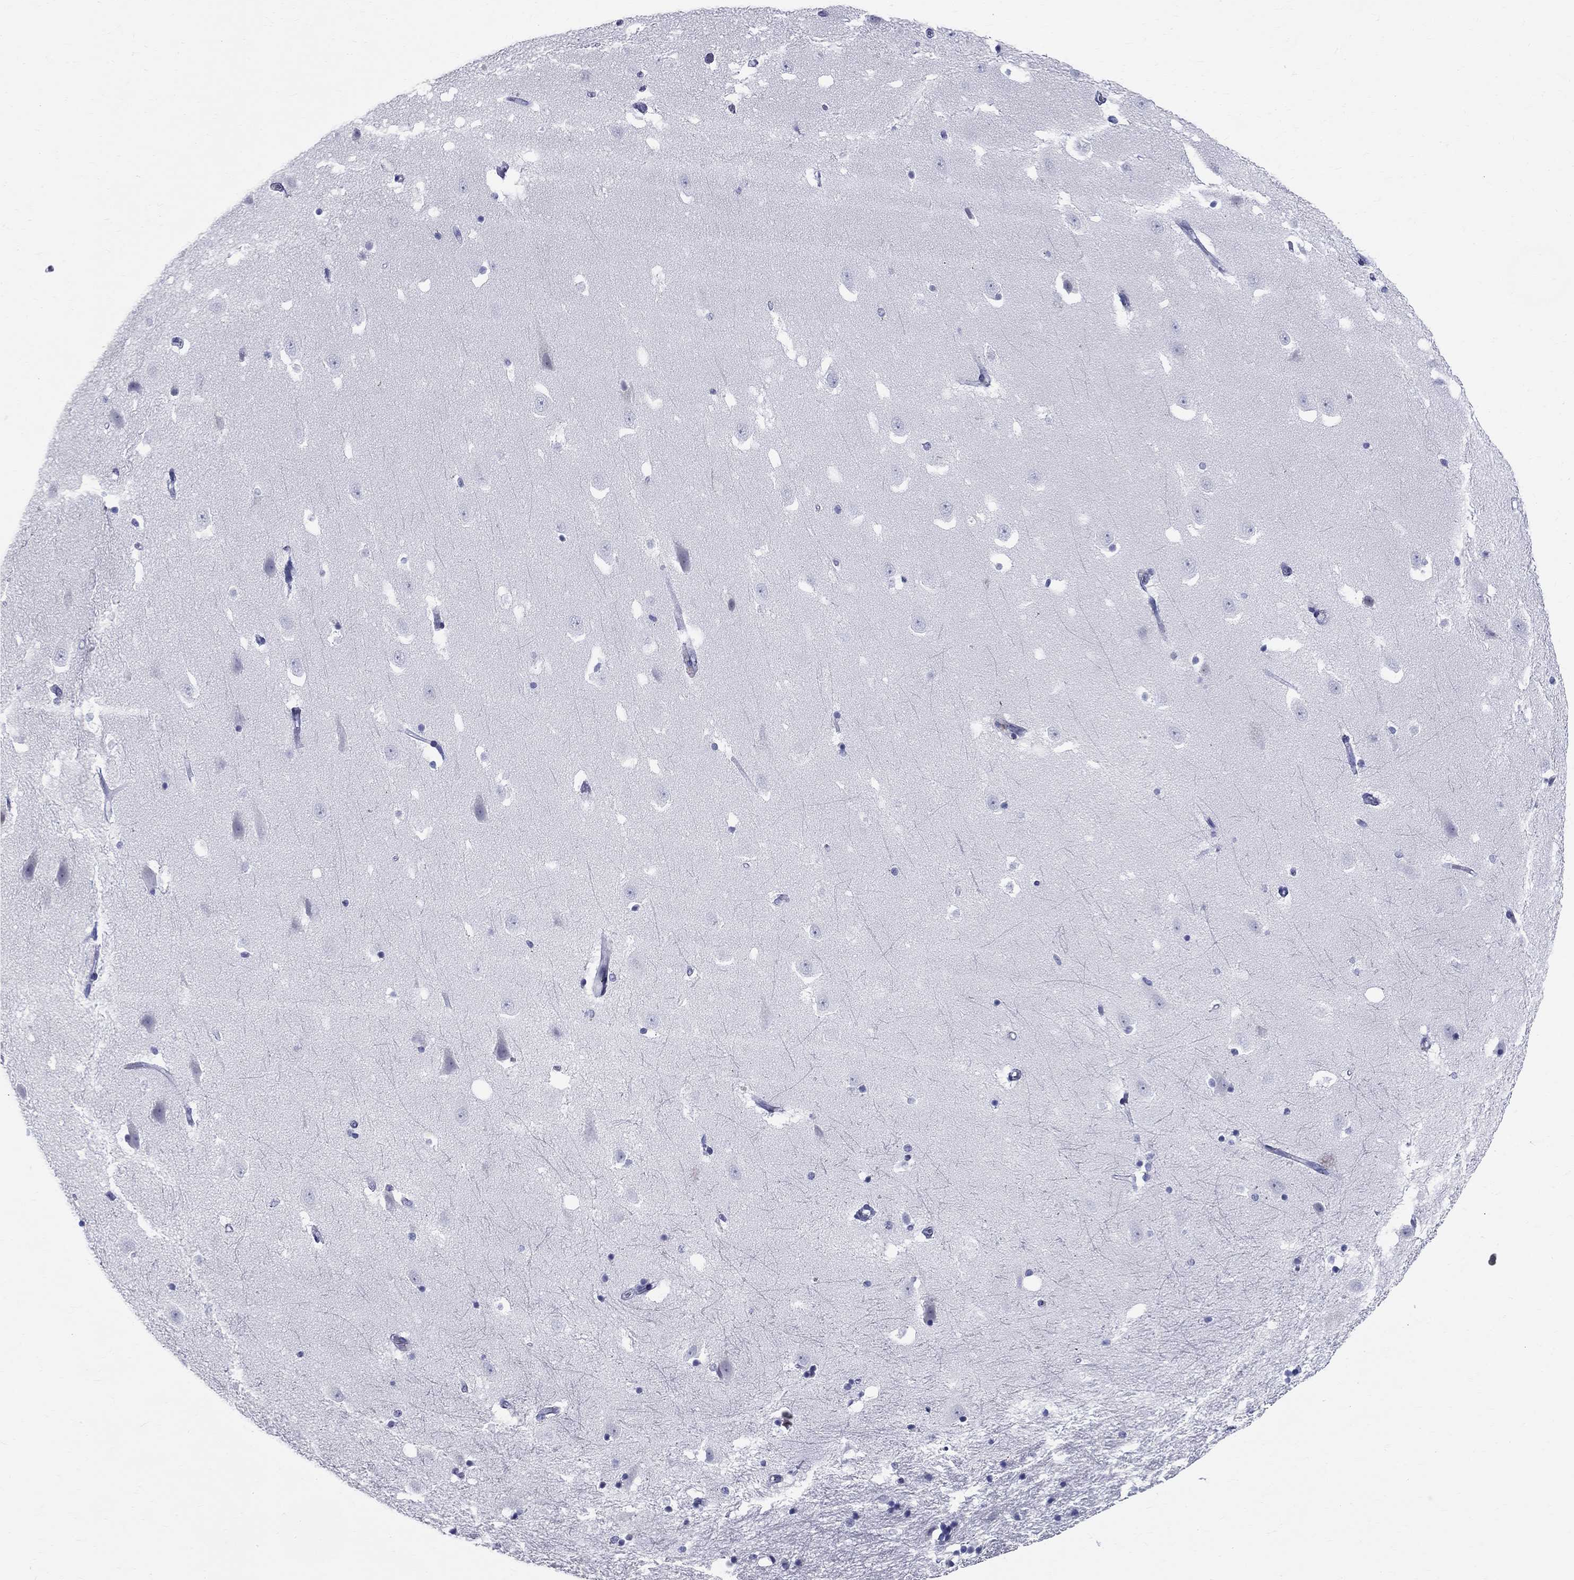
{"staining": {"intensity": "negative", "quantity": "none", "location": "none"}, "tissue": "hippocampus", "cell_type": "Glial cells", "image_type": "normal", "snomed": [{"axis": "morphology", "description": "Normal tissue, NOS"}, {"axis": "topography", "description": "Hippocampus"}], "caption": "Immunohistochemical staining of normal hippocampus reveals no significant expression in glial cells.", "gene": "CEP43", "patient": {"sex": "male", "age": 49}}